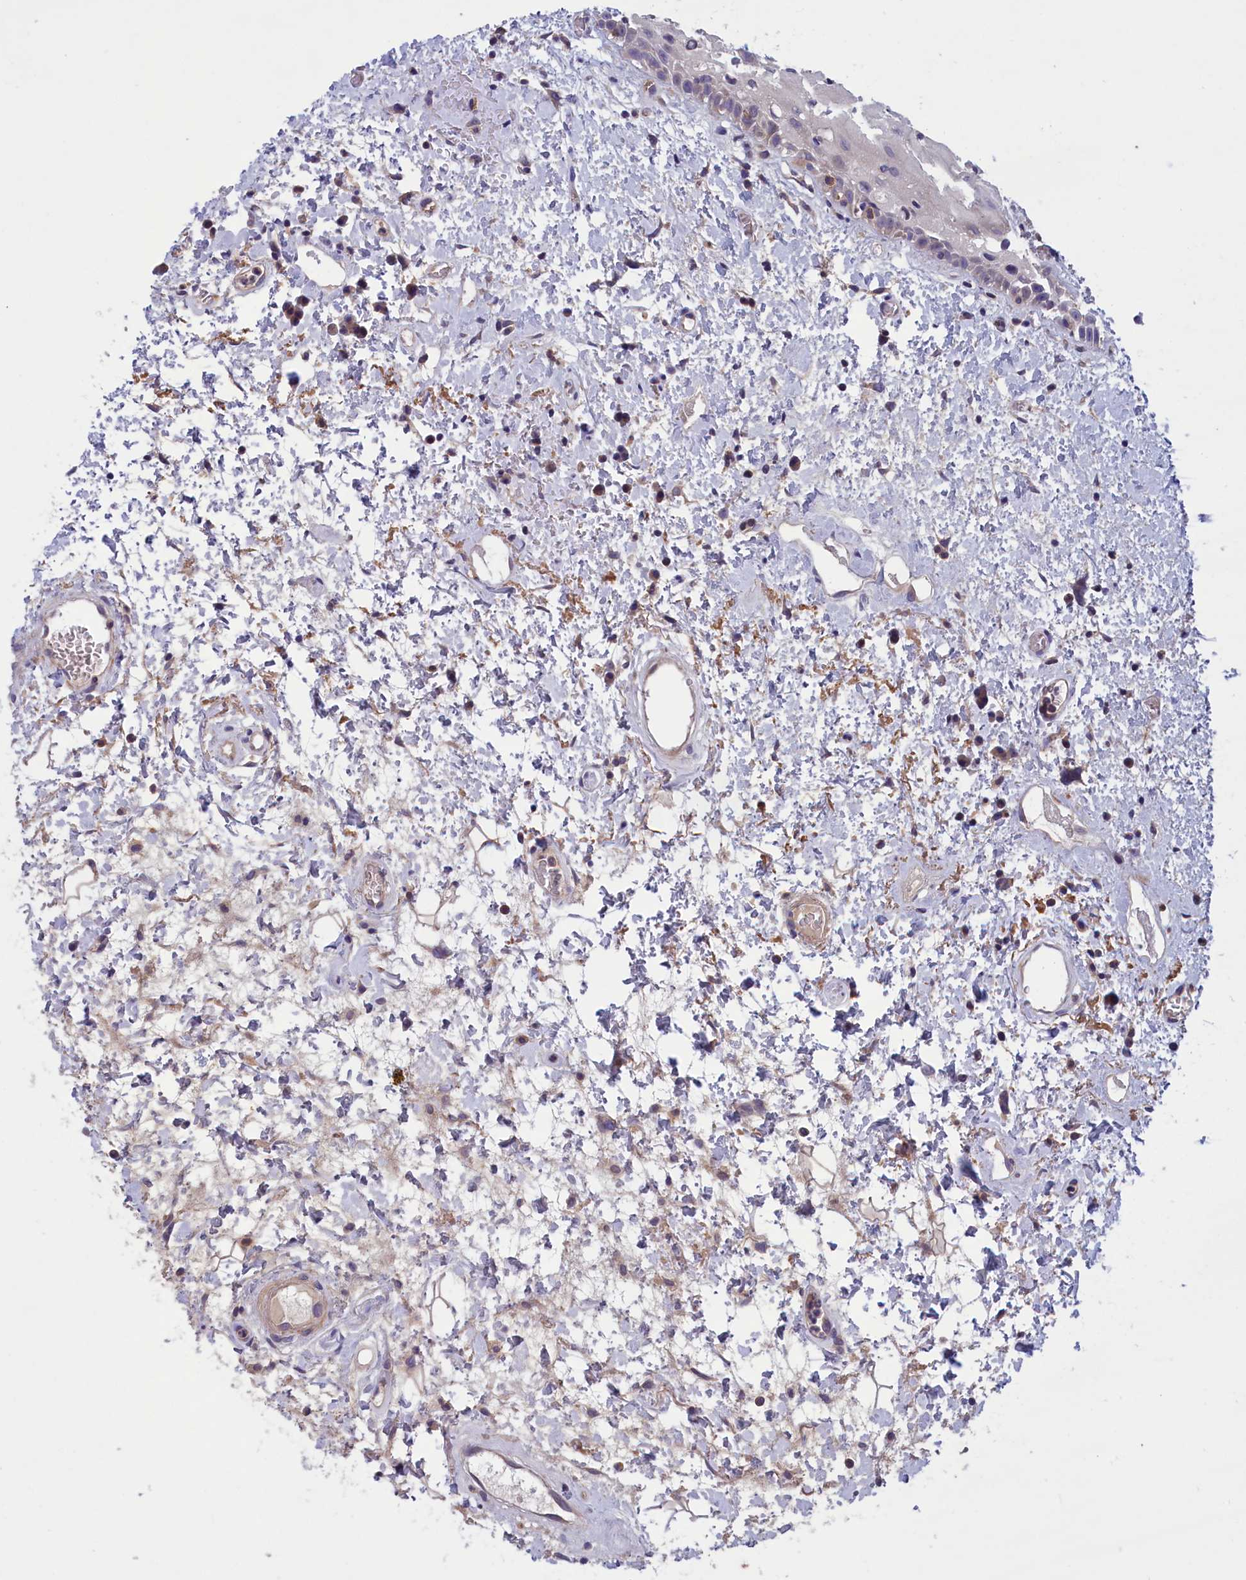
{"staining": {"intensity": "weak", "quantity": "<25%", "location": "cytoplasmic/membranous"}, "tissue": "oral mucosa", "cell_type": "Squamous epithelial cells", "image_type": "normal", "snomed": [{"axis": "morphology", "description": "Normal tissue, NOS"}, {"axis": "topography", "description": "Oral tissue"}], "caption": "Histopathology image shows no protein positivity in squamous epithelial cells of normal oral mucosa. Brightfield microscopy of immunohistochemistry stained with DAB (brown) and hematoxylin (blue), captured at high magnification.", "gene": "AMDHD2", "patient": {"sex": "female", "age": 76}}